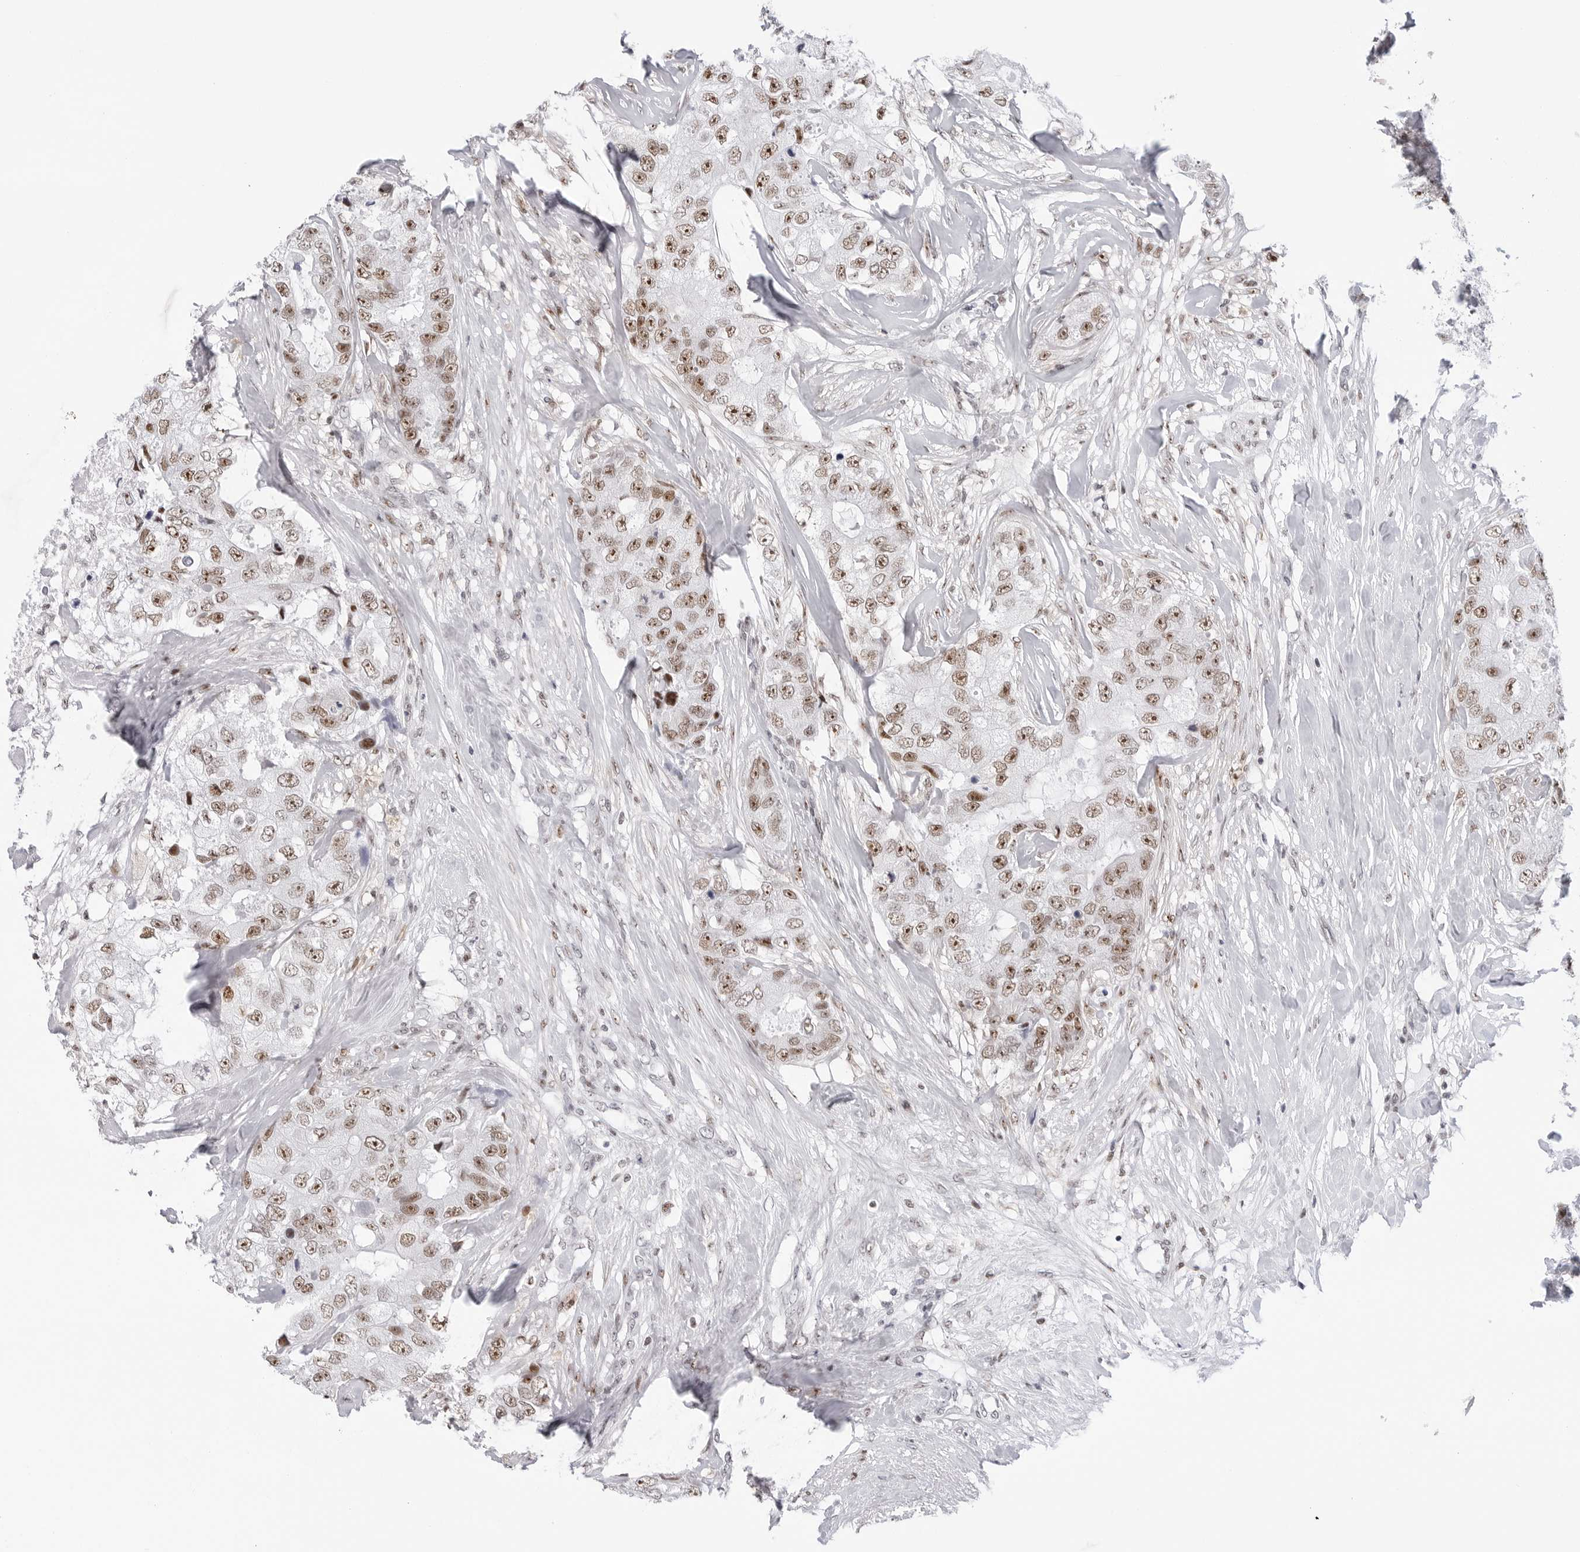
{"staining": {"intensity": "moderate", "quantity": ">75%", "location": "nuclear"}, "tissue": "breast cancer", "cell_type": "Tumor cells", "image_type": "cancer", "snomed": [{"axis": "morphology", "description": "Duct carcinoma"}, {"axis": "topography", "description": "Breast"}], "caption": "Breast invasive ductal carcinoma stained with a protein marker exhibits moderate staining in tumor cells.", "gene": "C1orf162", "patient": {"sex": "female", "age": 62}}